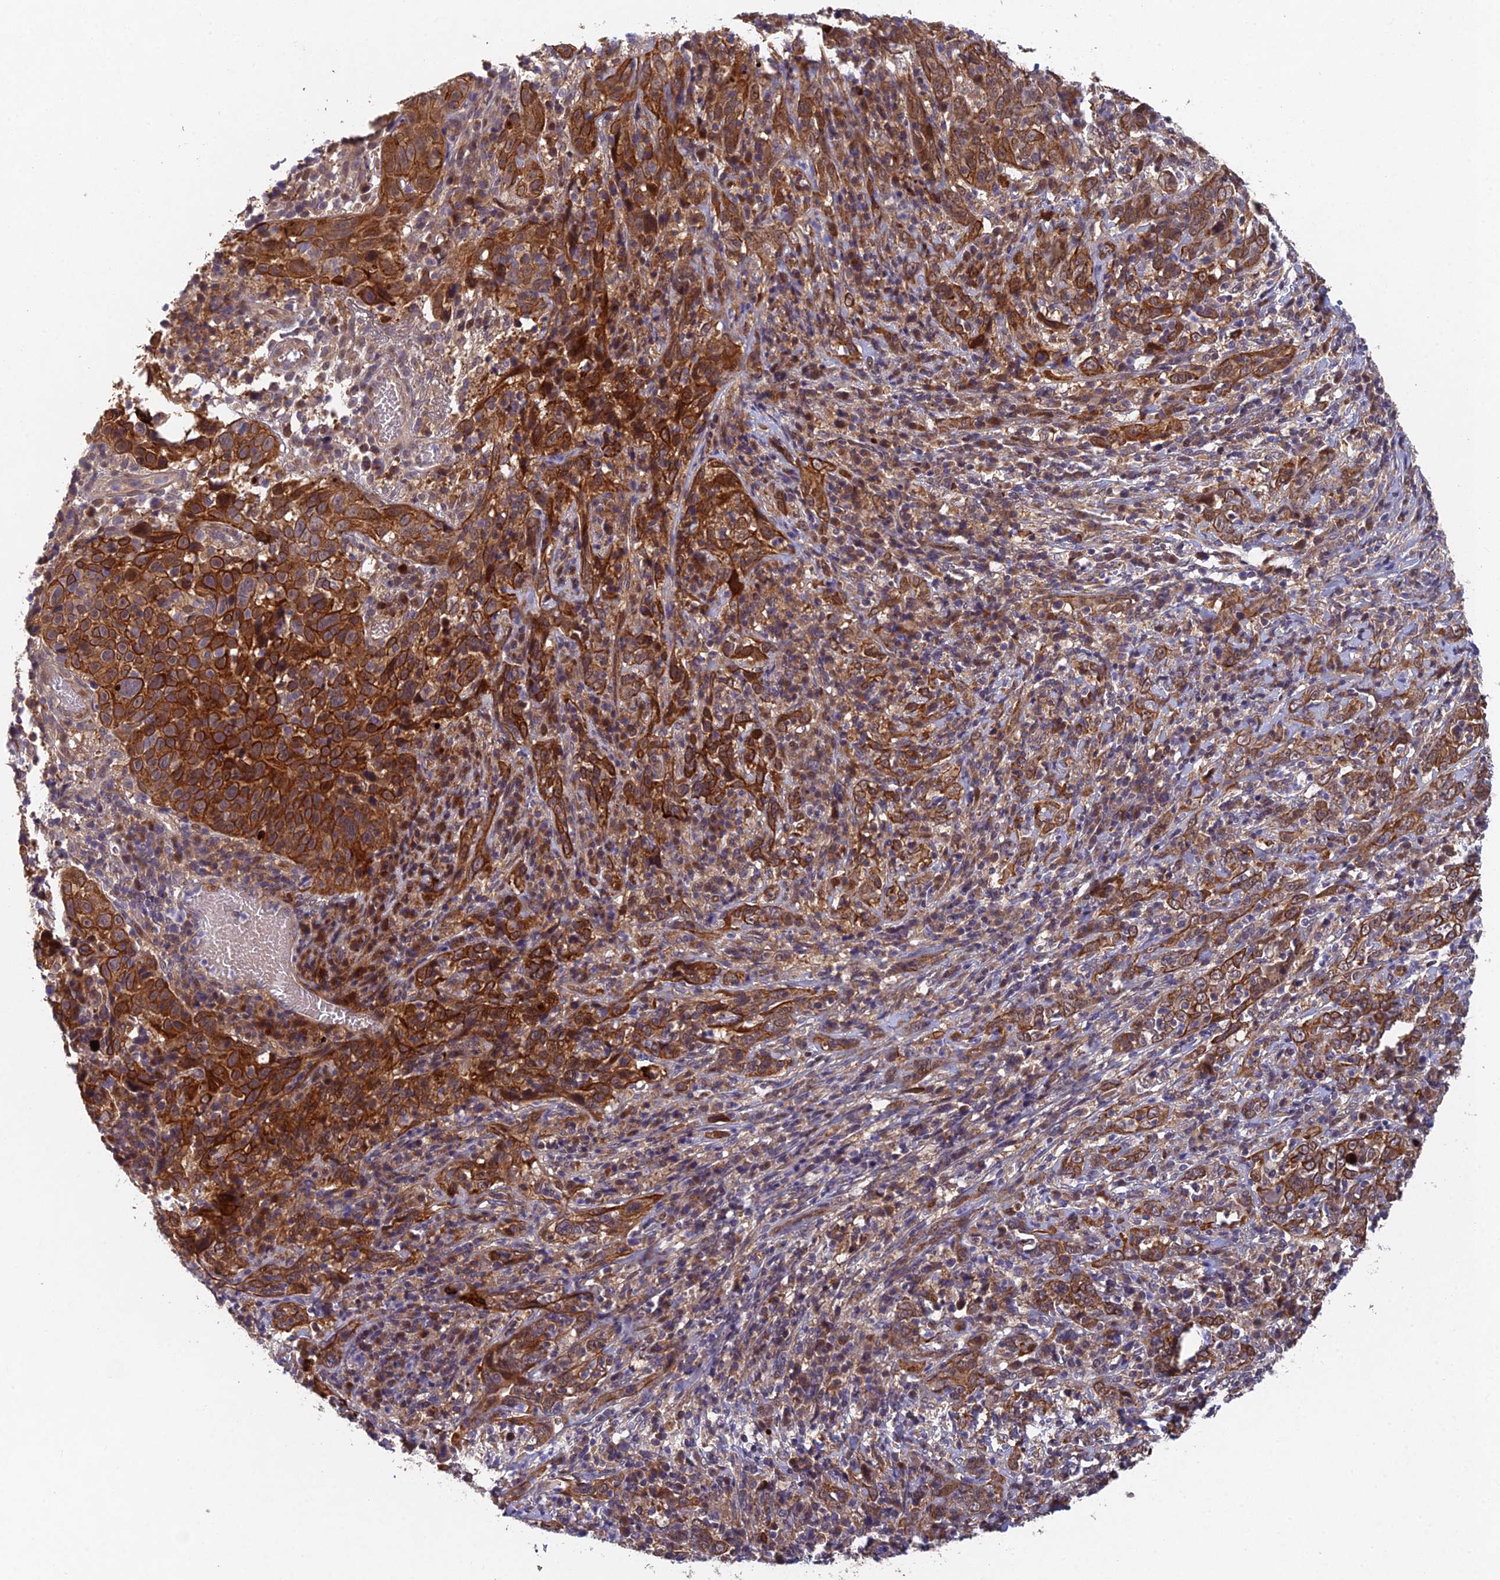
{"staining": {"intensity": "strong", "quantity": ">75%", "location": "cytoplasmic/membranous"}, "tissue": "cervical cancer", "cell_type": "Tumor cells", "image_type": "cancer", "snomed": [{"axis": "morphology", "description": "Squamous cell carcinoma, NOS"}, {"axis": "topography", "description": "Cervix"}], "caption": "High-magnification brightfield microscopy of squamous cell carcinoma (cervical) stained with DAB (brown) and counterstained with hematoxylin (blue). tumor cells exhibit strong cytoplasmic/membranous positivity is seen in approximately>75% of cells.", "gene": "NSMCE1", "patient": {"sex": "female", "age": 46}}